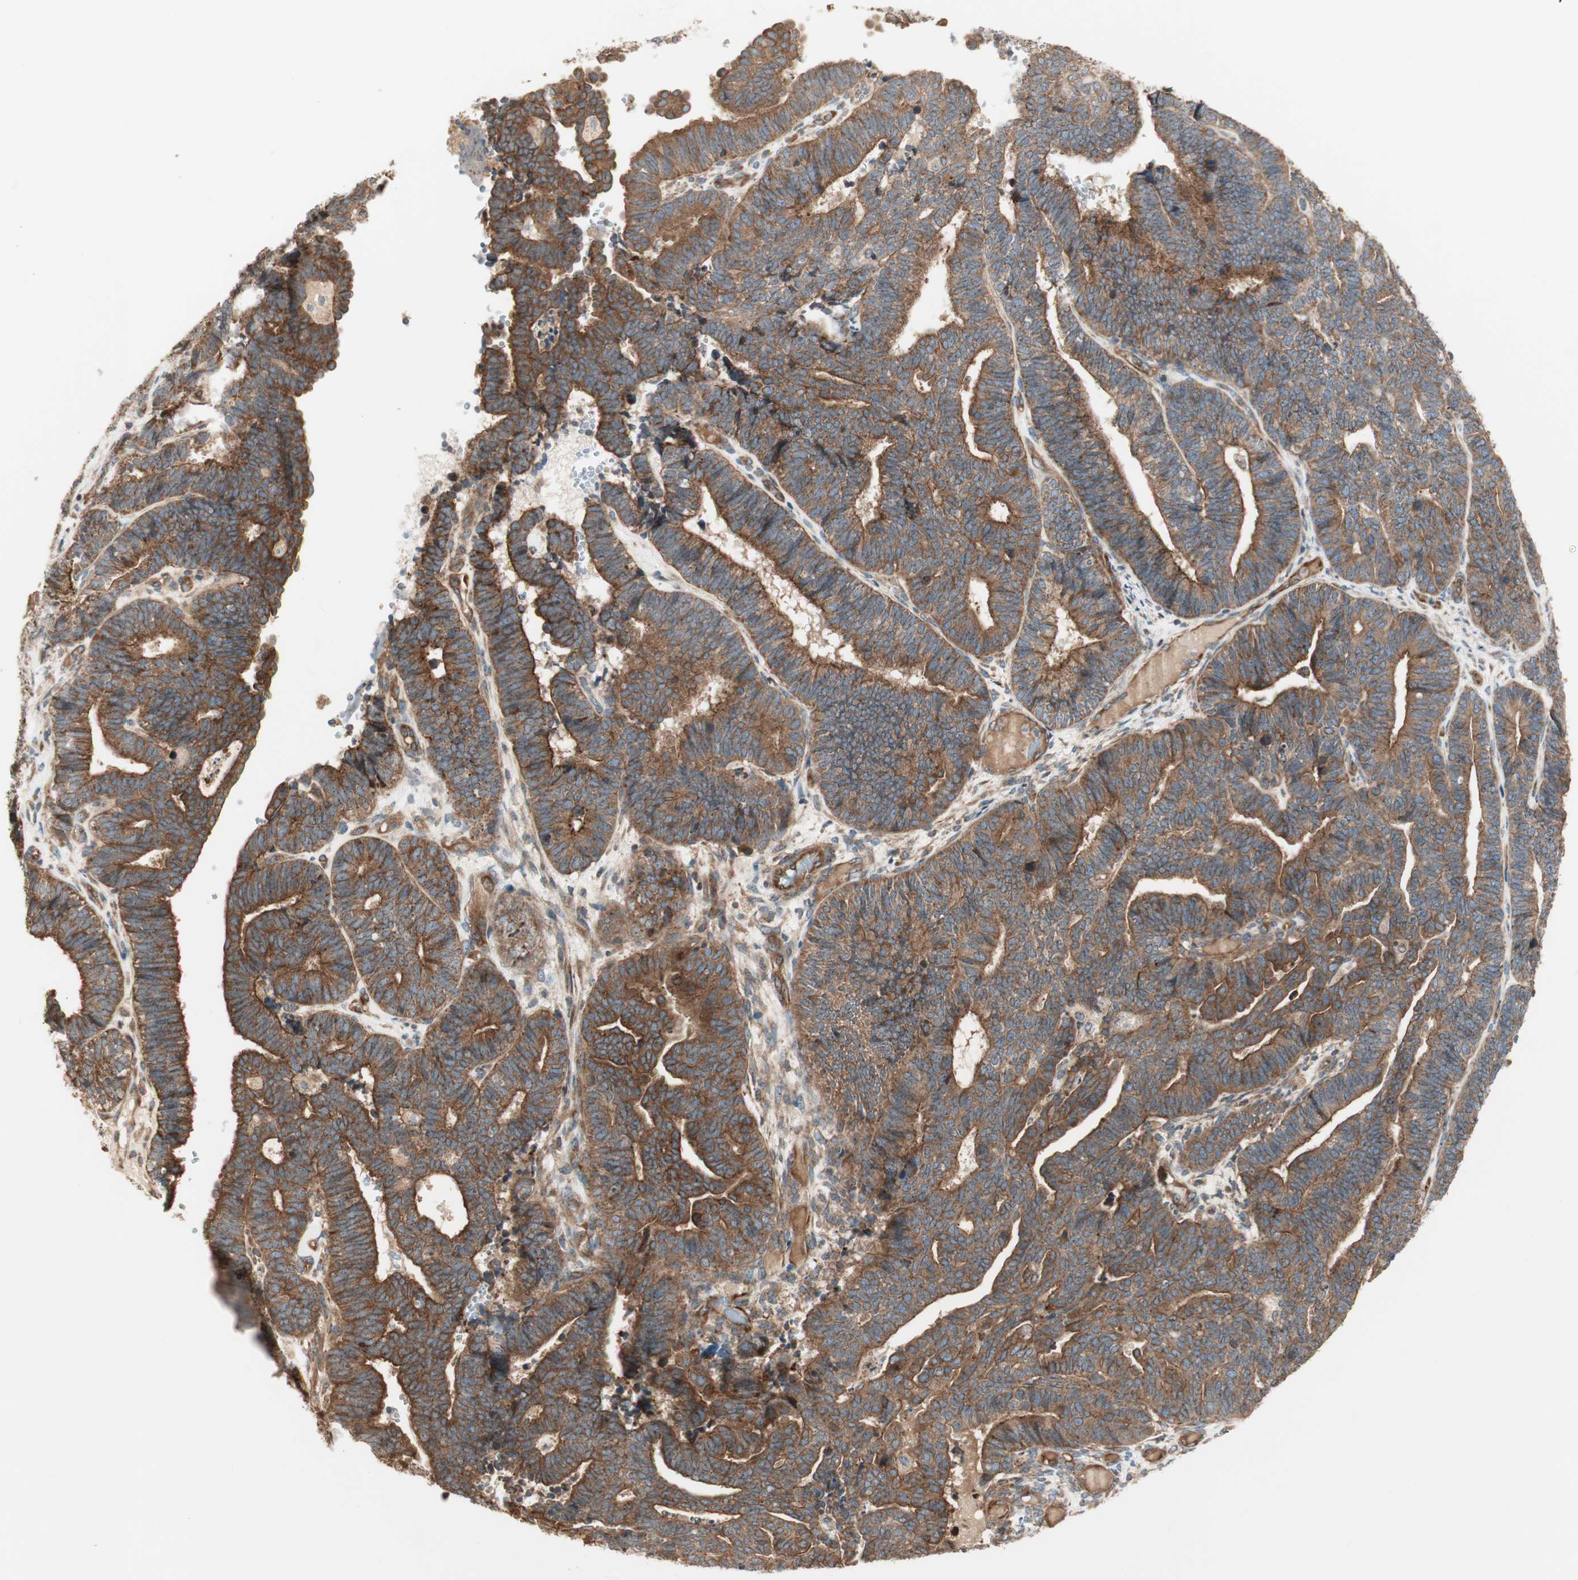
{"staining": {"intensity": "strong", "quantity": ">75%", "location": "cytoplasmic/membranous"}, "tissue": "endometrial cancer", "cell_type": "Tumor cells", "image_type": "cancer", "snomed": [{"axis": "morphology", "description": "Adenocarcinoma, NOS"}, {"axis": "topography", "description": "Endometrium"}], "caption": "Immunohistochemistry (IHC) of human endometrial cancer (adenocarcinoma) reveals high levels of strong cytoplasmic/membranous staining in about >75% of tumor cells.", "gene": "CTTNBP2NL", "patient": {"sex": "female", "age": 70}}